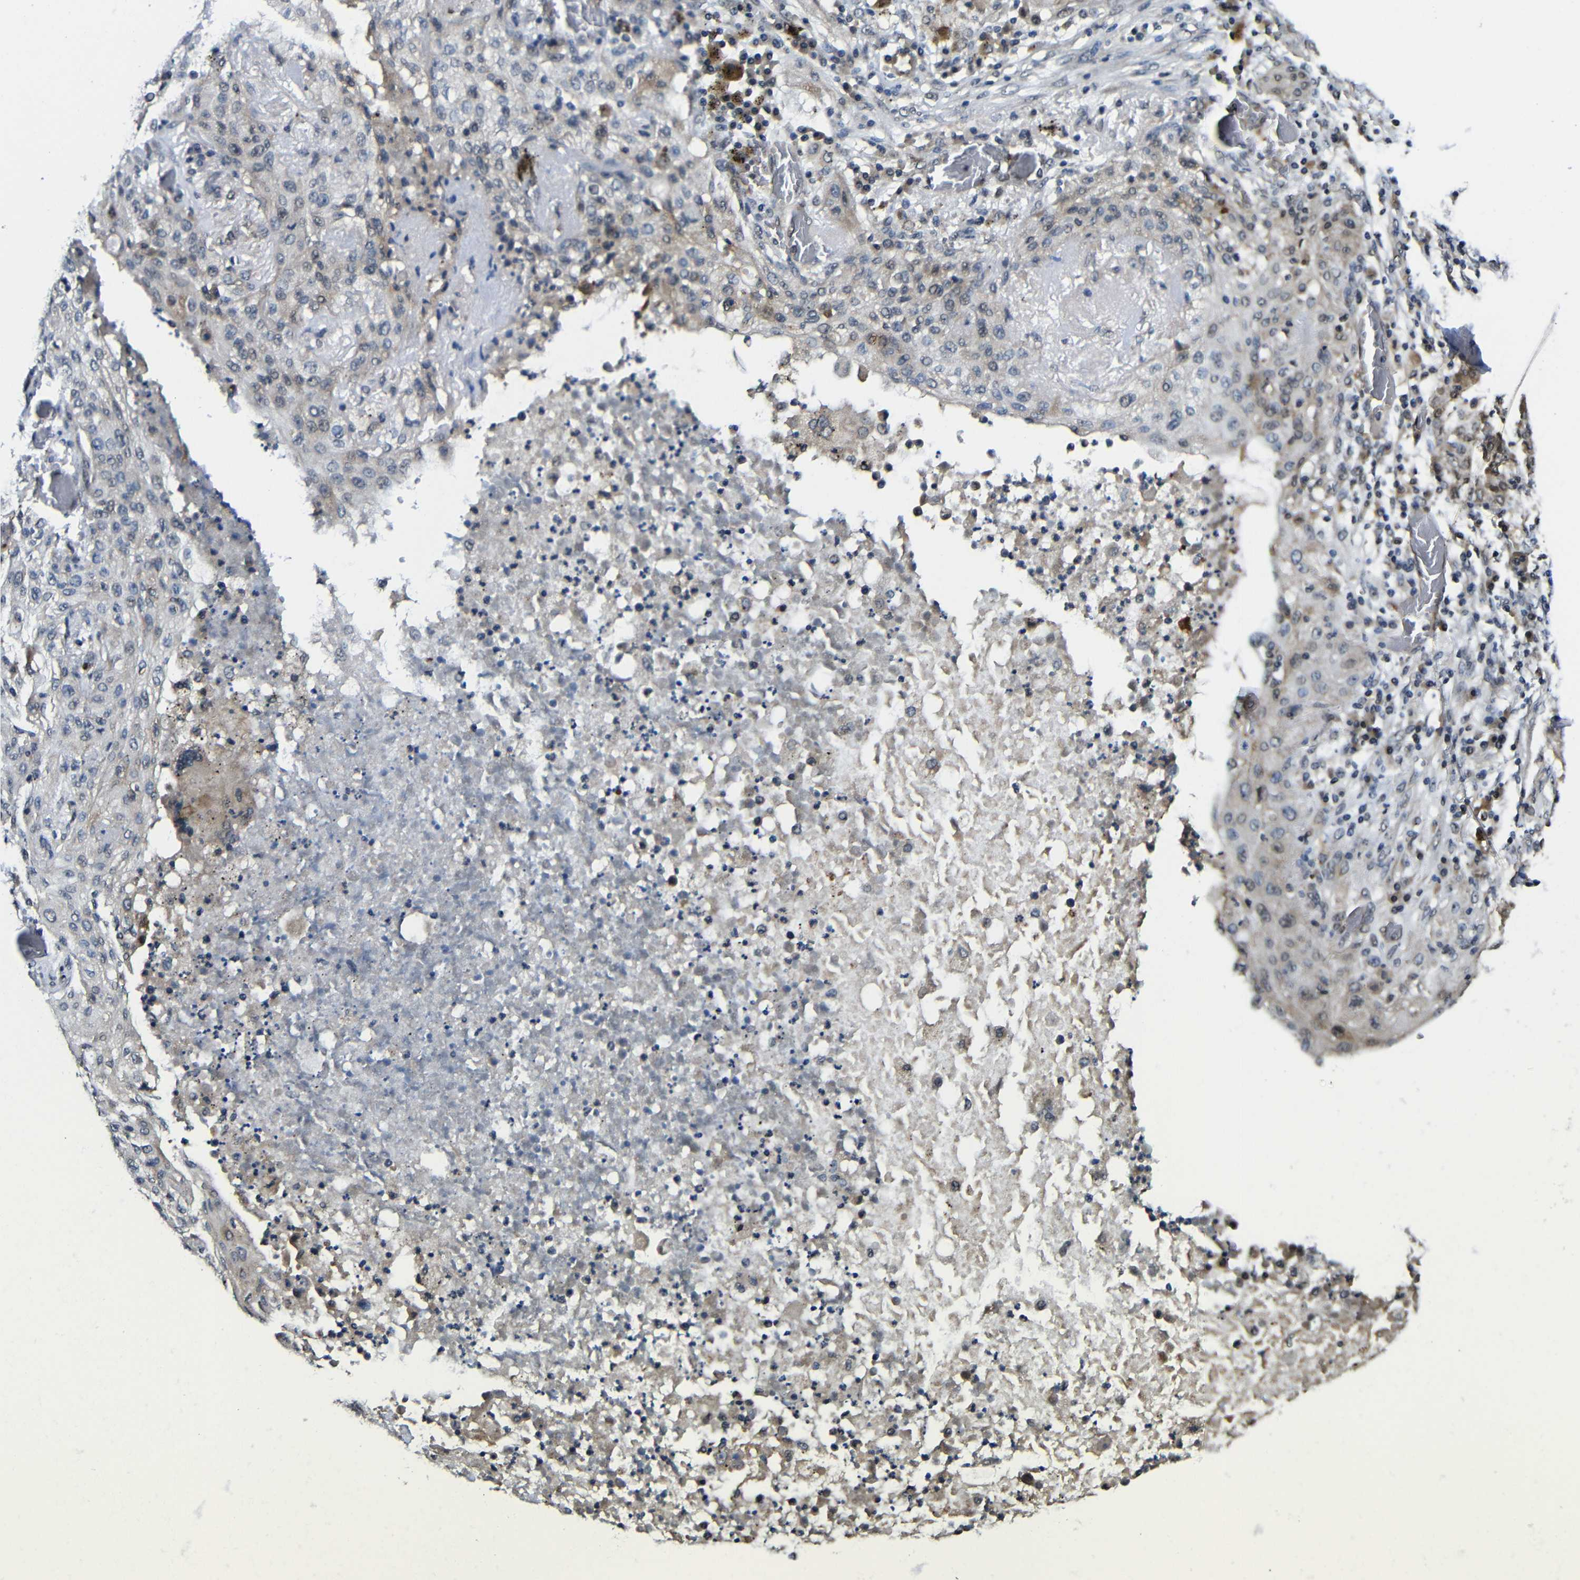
{"staining": {"intensity": "moderate", "quantity": "<25%", "location": "cytoplasmic/membranous"}, "tissue": "lung cancer", "cell_type": "Tumor cells", "image_type": "cancer", "snomed": [{"axis": "morphology", "description": "Squamous cell carcinoma, NOS"}, {"axis": "topography", "description": "Lung"}], "caption": "A high-resolution histopathology image shows IHC staining of lung squamous cell carcinoma, which shows moderate cytoplasmic/membranous staining in about <25% of tumor cells.", "gene": "FAM172A", "patient": {"sex": "female", "age": 47}}